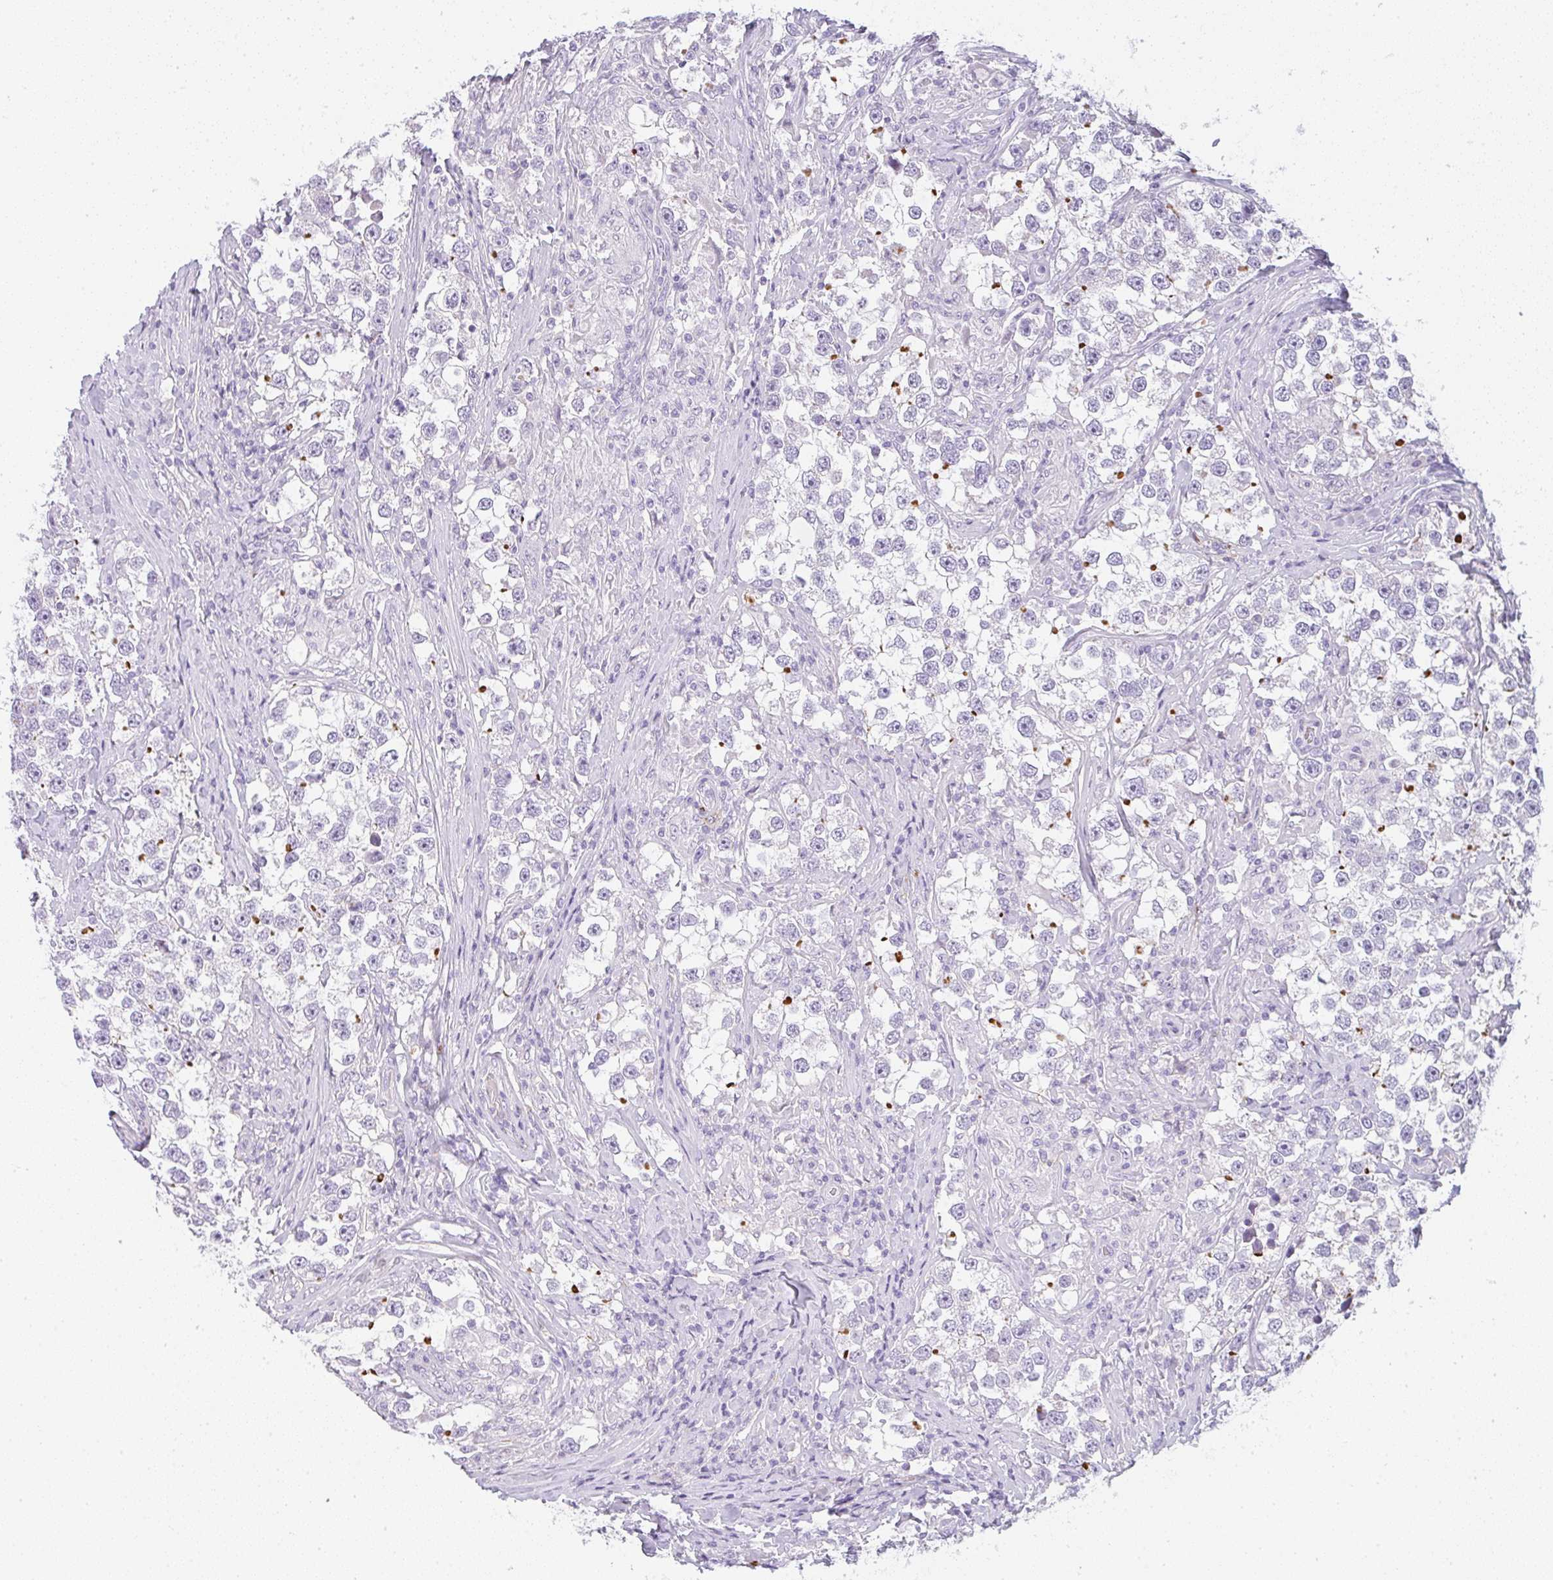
{"staining": {"intensity": "negative", "quantity": "none", "location": "none"}, "tissue": "testis cancer", "cell_type": "Tumor cells", "image_type": "cancer", "snomed": [{"axis": "morphology", "description": "Seminoma, NOS"}, {"axis": "topography", "description": "Testis"}], "caption": "Tumor cells show no significant expression in testis cancer. (Stains: DAB immunohistochemistry (IHC) with hematoxylin counter stain, Microscopy: brightfield microscopy at high magnification).", "gene": "LPAR4", "patient": {"sex": "male", "age": 46}}